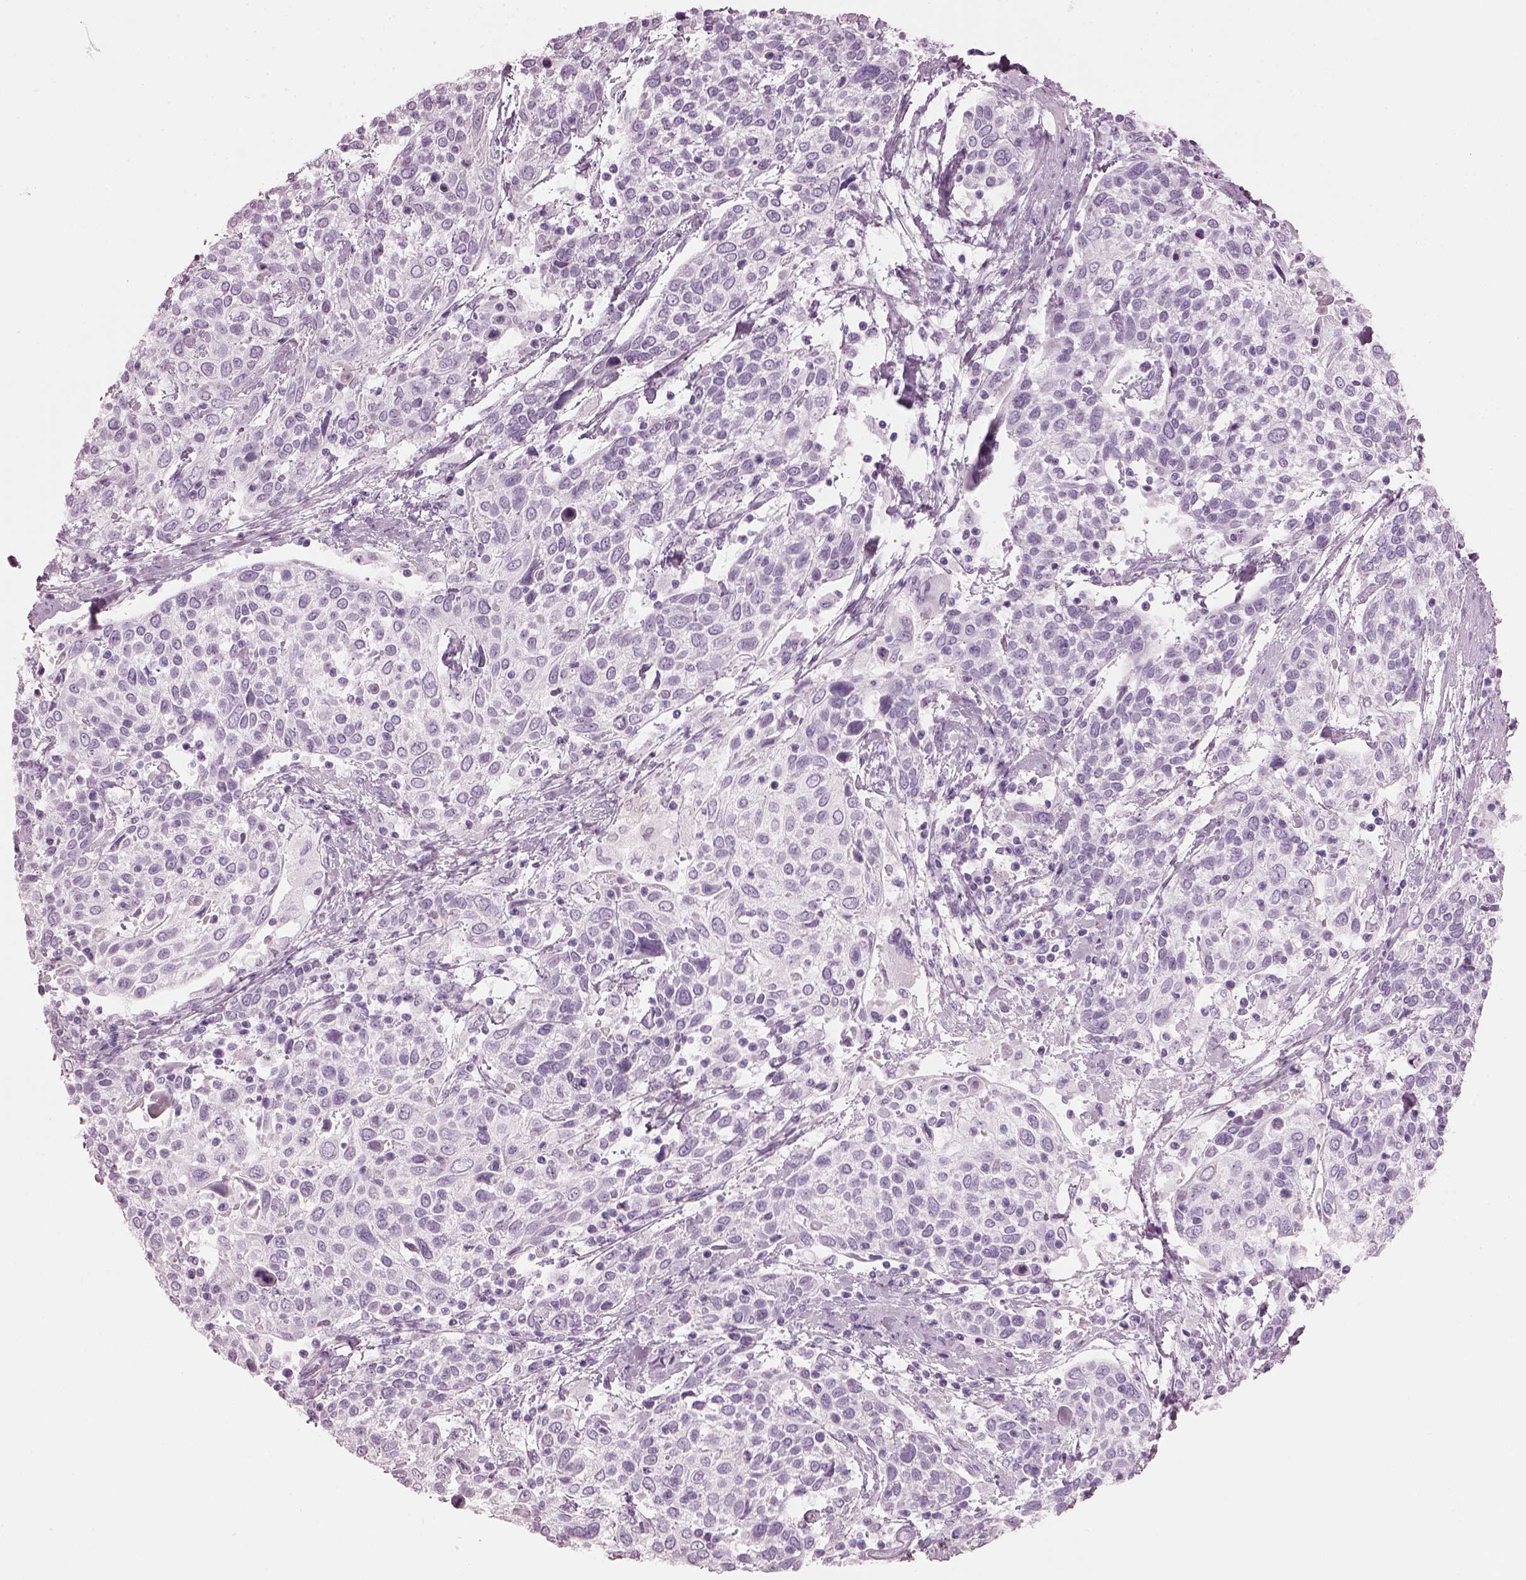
{"staining": {"intensity": "negative", "quantity": "none", "location": "none"}, "tissue": "cervical cancer", "cell_type": "Tumor cells", "image_type": "cancer", "snomed": [{"axis": "morphology", "description": "Squamous cell carcinoma, NOS"}, {"axis": "topography", "description": "Cervix"}], "caption": "The image shows no staining of tumor cells in squamous cell carcinoma (cervical).", "gene": "HYDIN", "patient": {"sex": "female", "age": 61}}